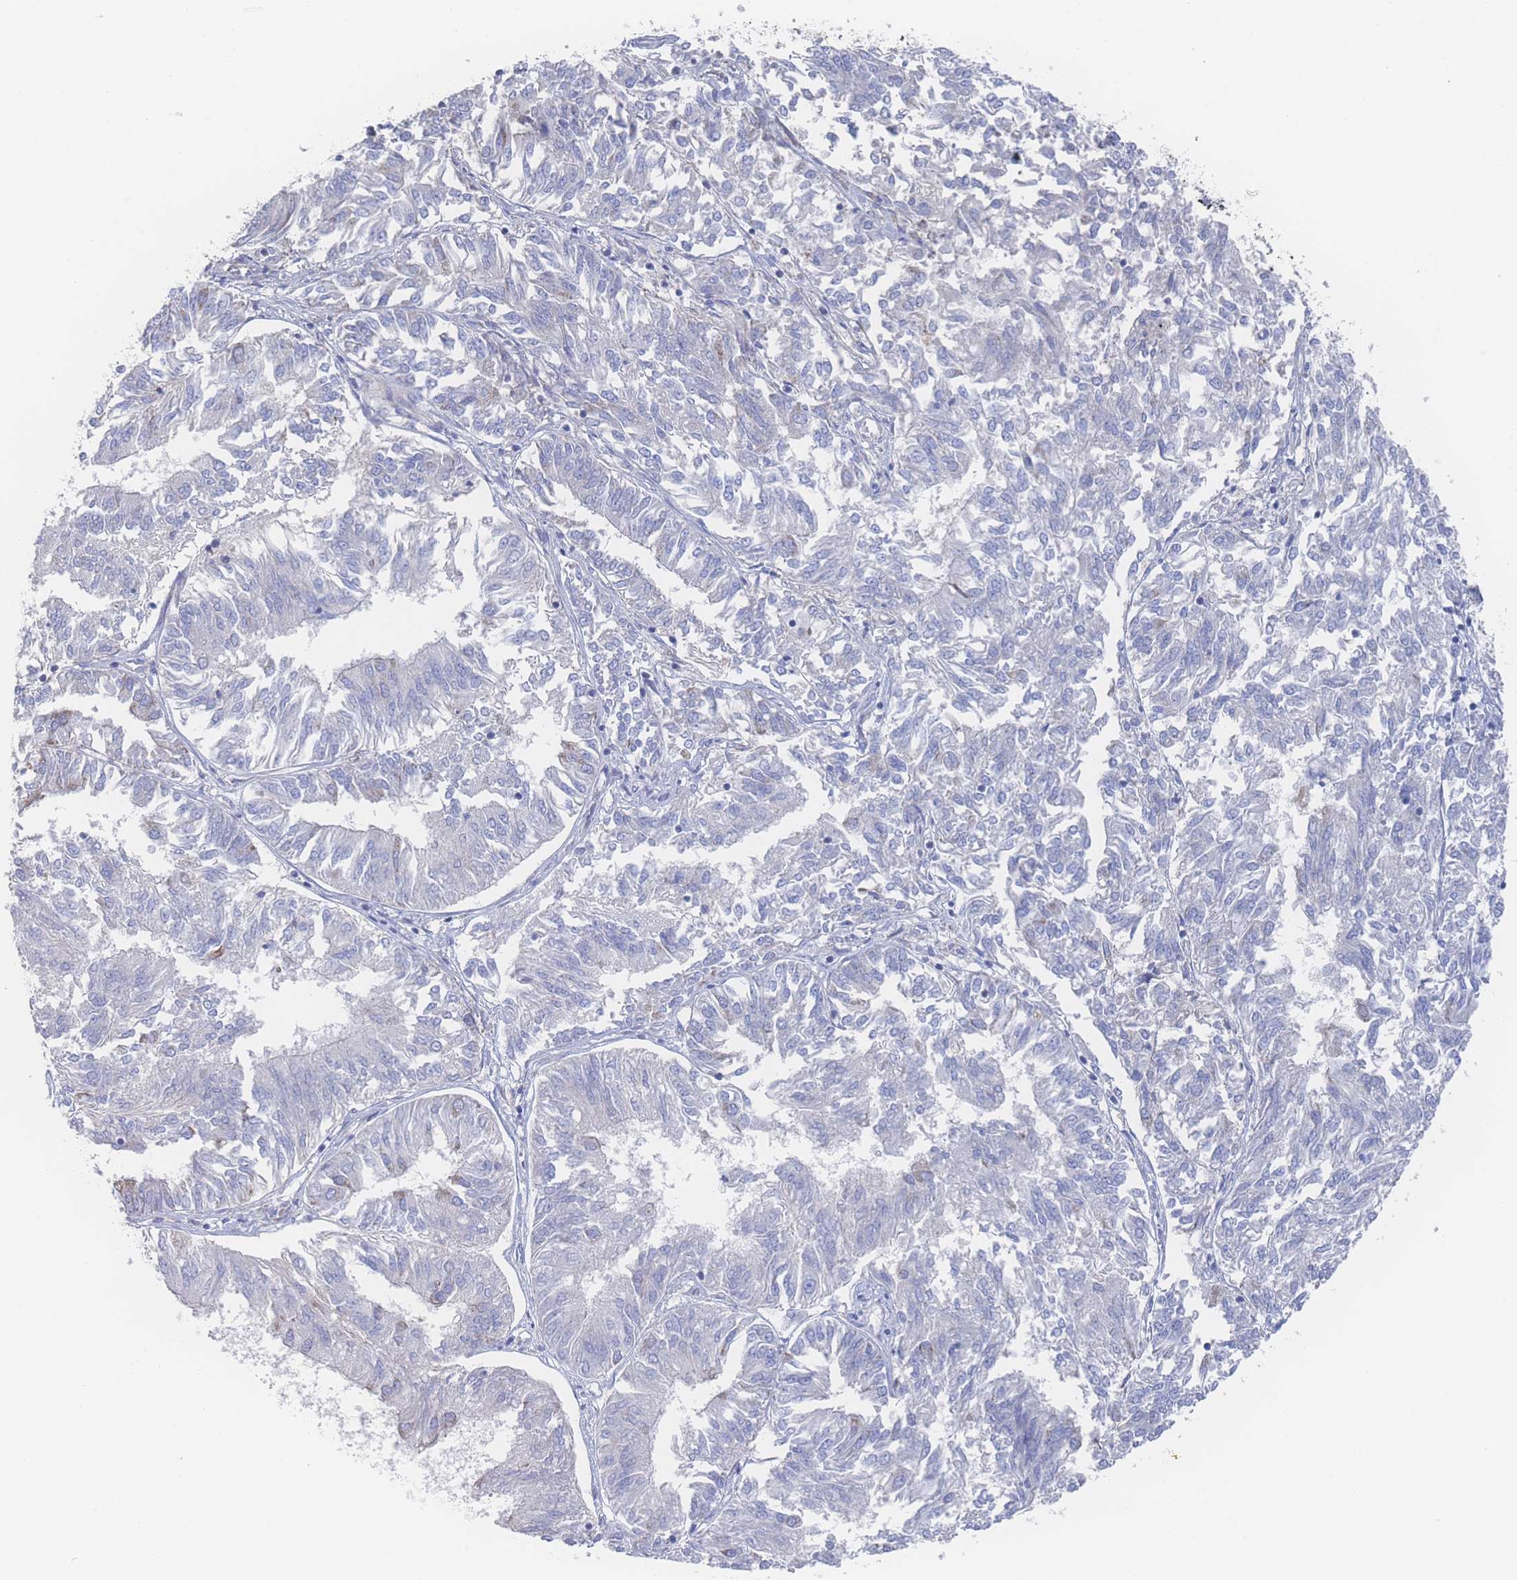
{"staining": {"intensity": "negative", "quantity": "none", "location": "none"}, "tissue": "endometrial cancer", "cell_type": "Tumor cells", "image_type": "cancer", "snomed": [{"axis": "morphology", "description": "Adenocarcinoma, NOS"}, {"axis": "topography", "description": "Endometrium"}], "caption": "Immunohistochemical staining of human endometrial cancer shows no significant positivity in tumor cells.", "gene": "SNPH", "patient": {"sex": "female", "age": 58}}